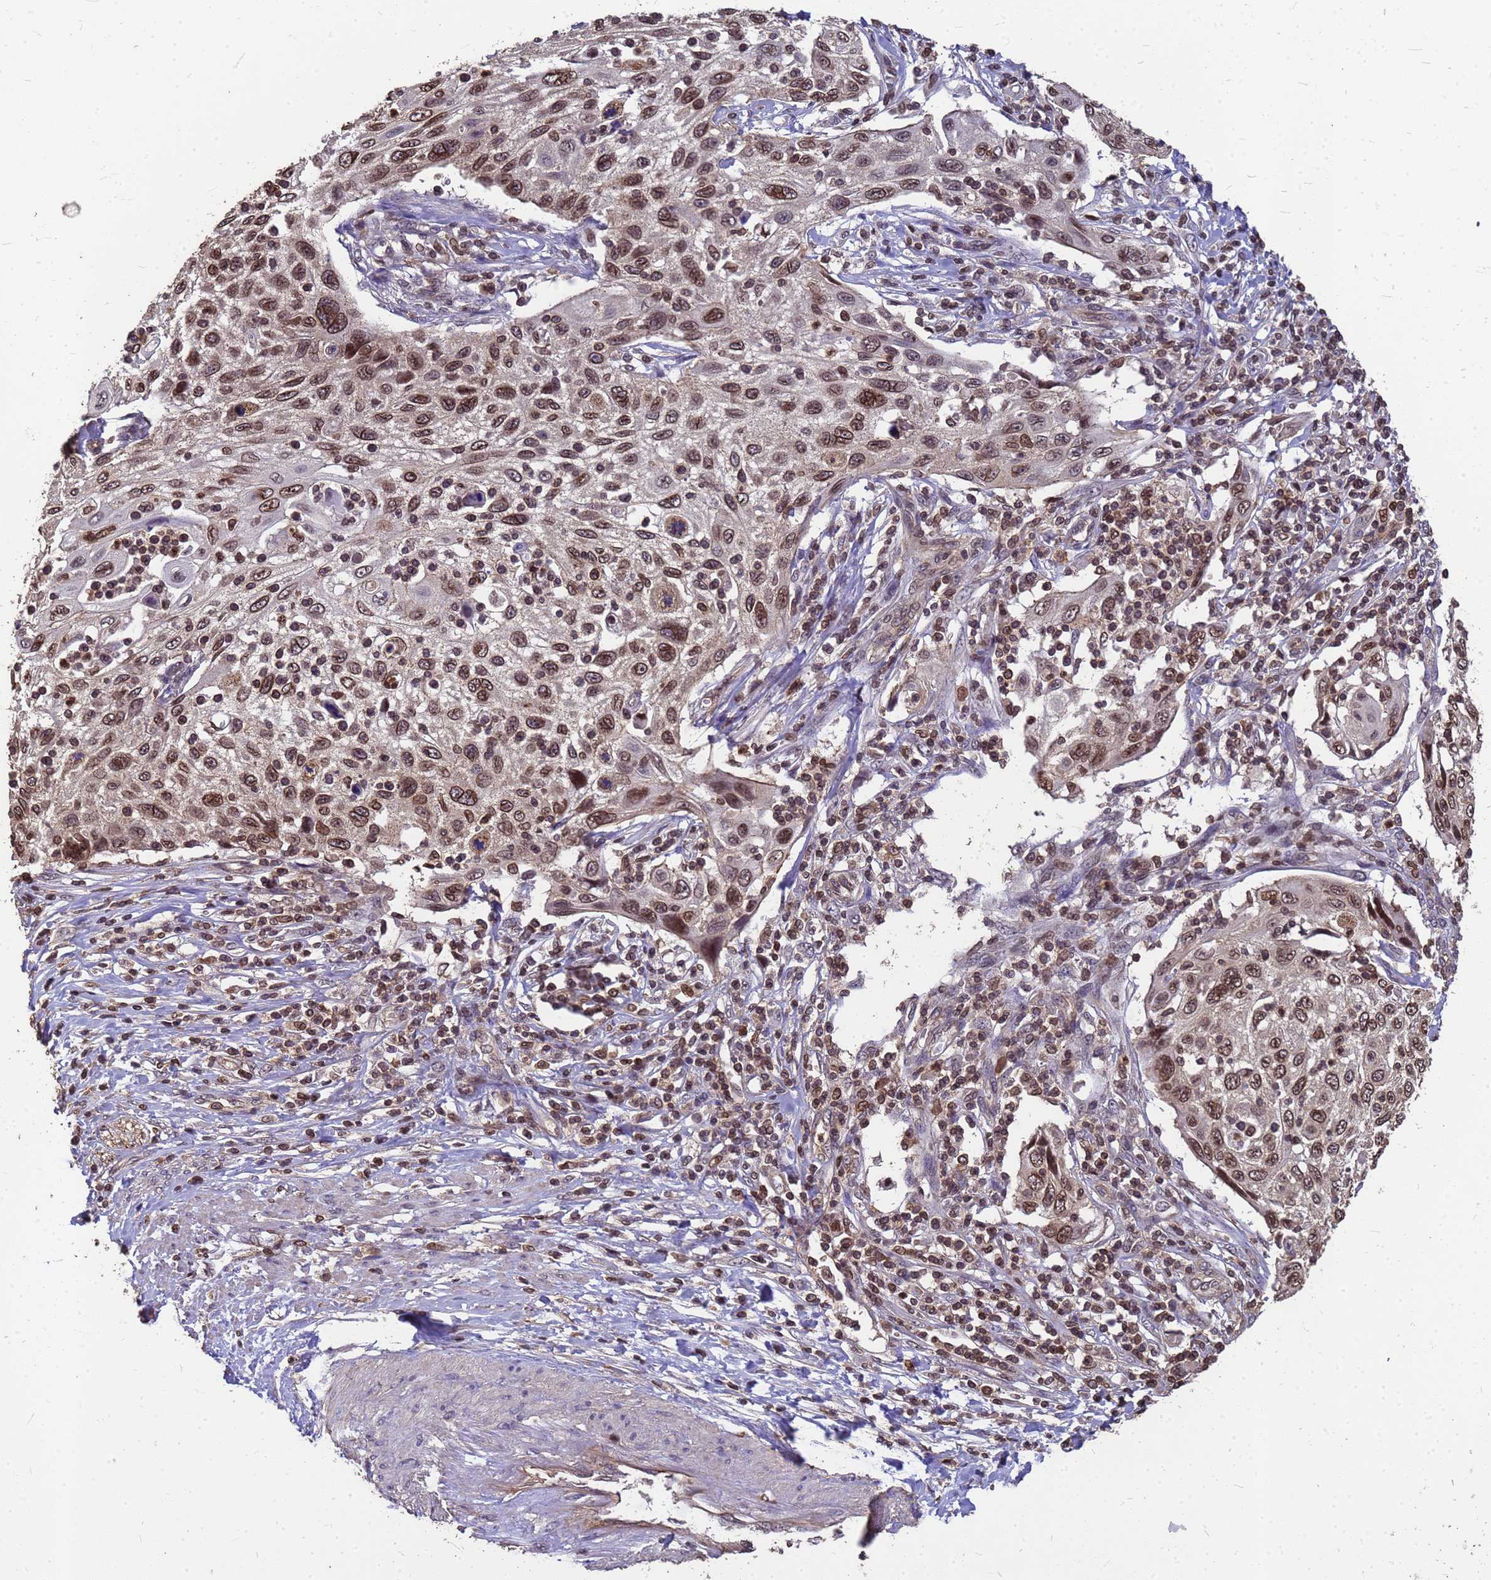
{"staining": {"intensity": "moderate", "quantity": ">75%", "location": "nuclear"}, "tissue": "cervical cancer", "cell_type": "Tumor cells", "image_type": "cancer", "snomed": [{"axis": "morphology", "description": "Squamous cell carcinoma, NOS"}, {"axis": "topography", "description": "Cervix"}], "caption": "The photomicrograph exhibits staining of squamous cell carcinoma (cervical), revealing moderate nuclear protein staining (brown color) within tumor cells.", "gene": "C1orf35", "patient": {"sex": "female", "age": 70}}